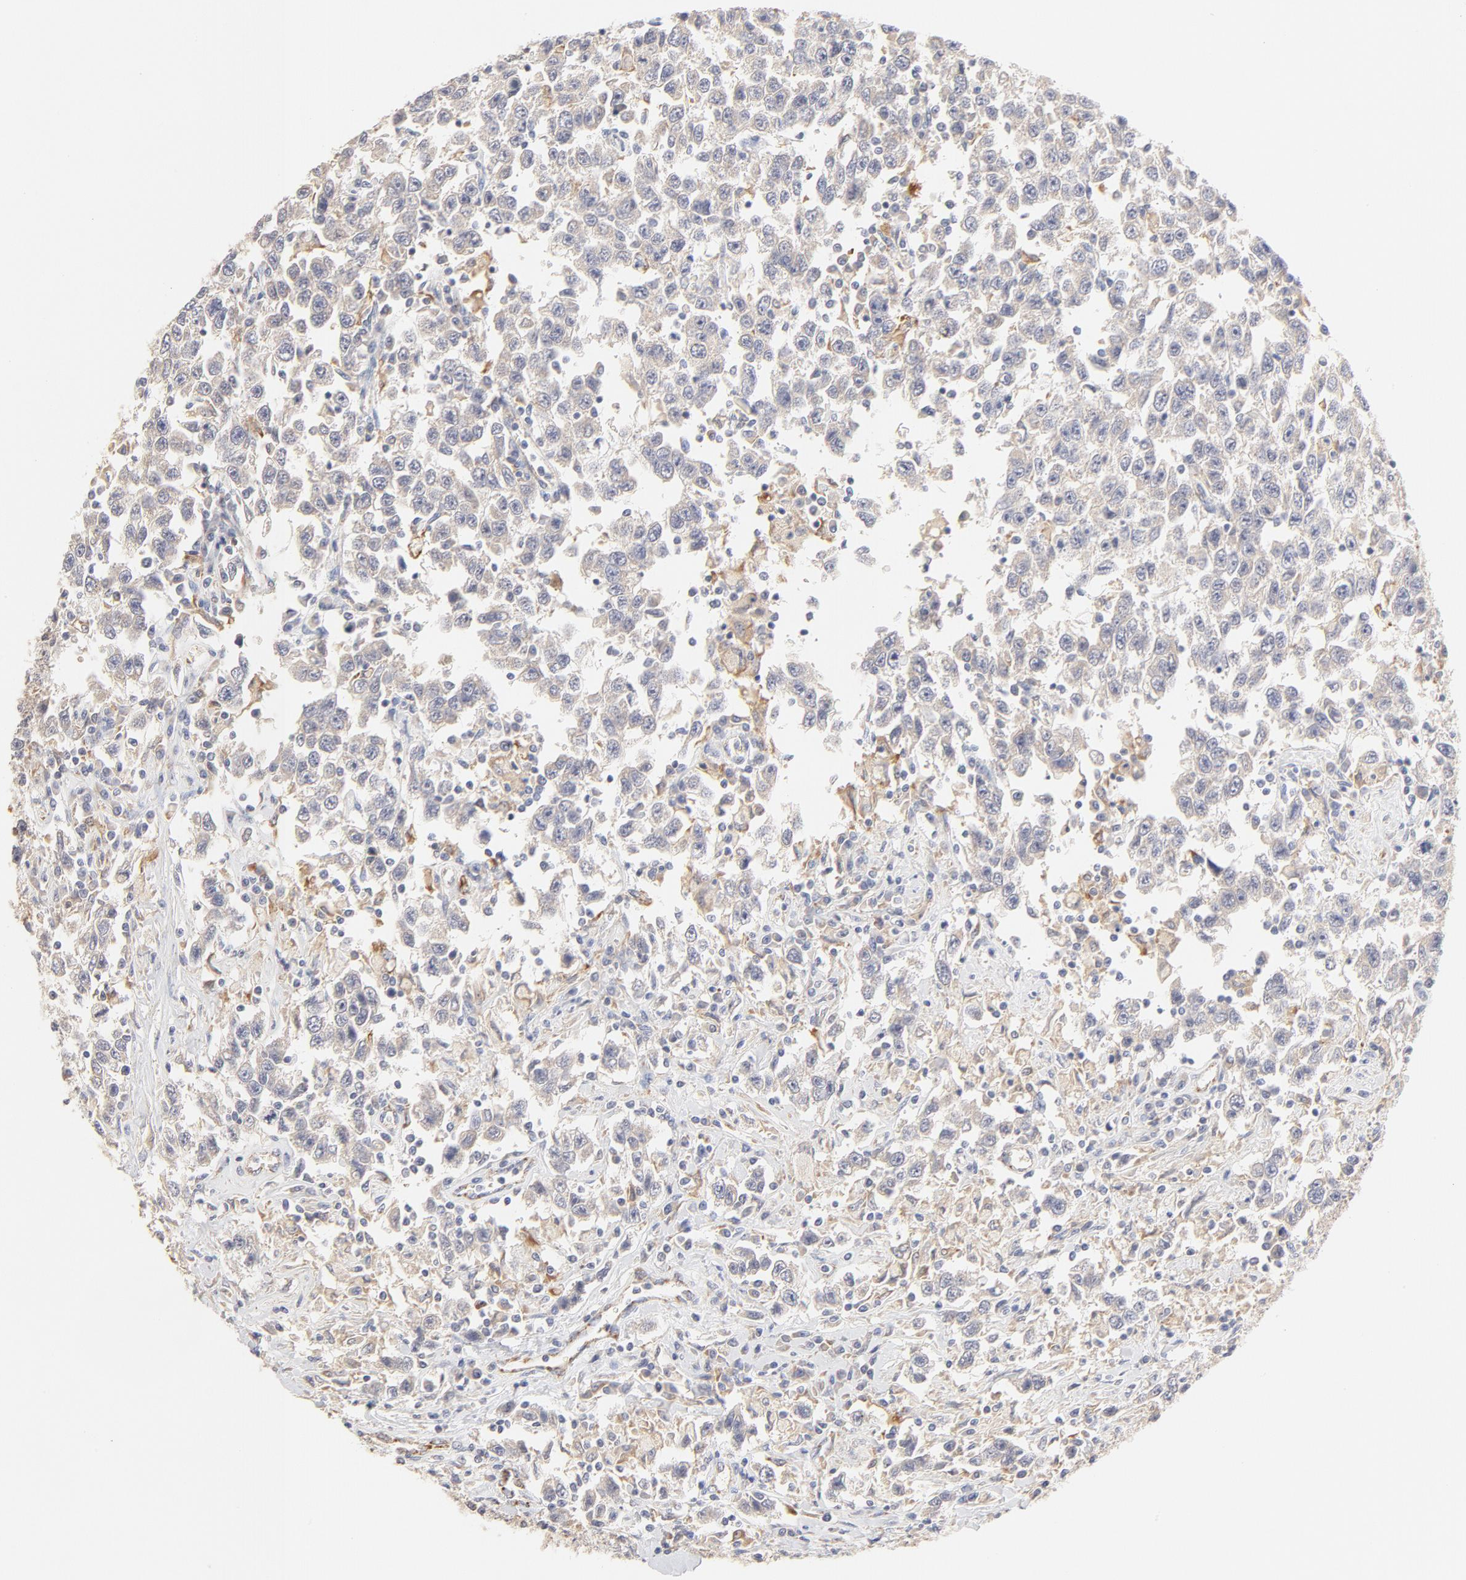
{"staining": {"intensity": "negative", "quantity": "none", "location": "none"}, "tissue": "testis cancer", "cell_type": "Tumor cells", "image_type": "cancer", "snomed": [{"axis": "morphology", "description": "Seminoma, NOS"}, {"axis": "topography", "description": "Testis"}], "caption": "DAB (3,3'-diaminobenzidine) immunohistochemical staining of human seminoma (testis) demonstrates no significant positivity in tumor cells.", "gene": "MTERF2", "patient": {"sex": "male", "age": 41}}